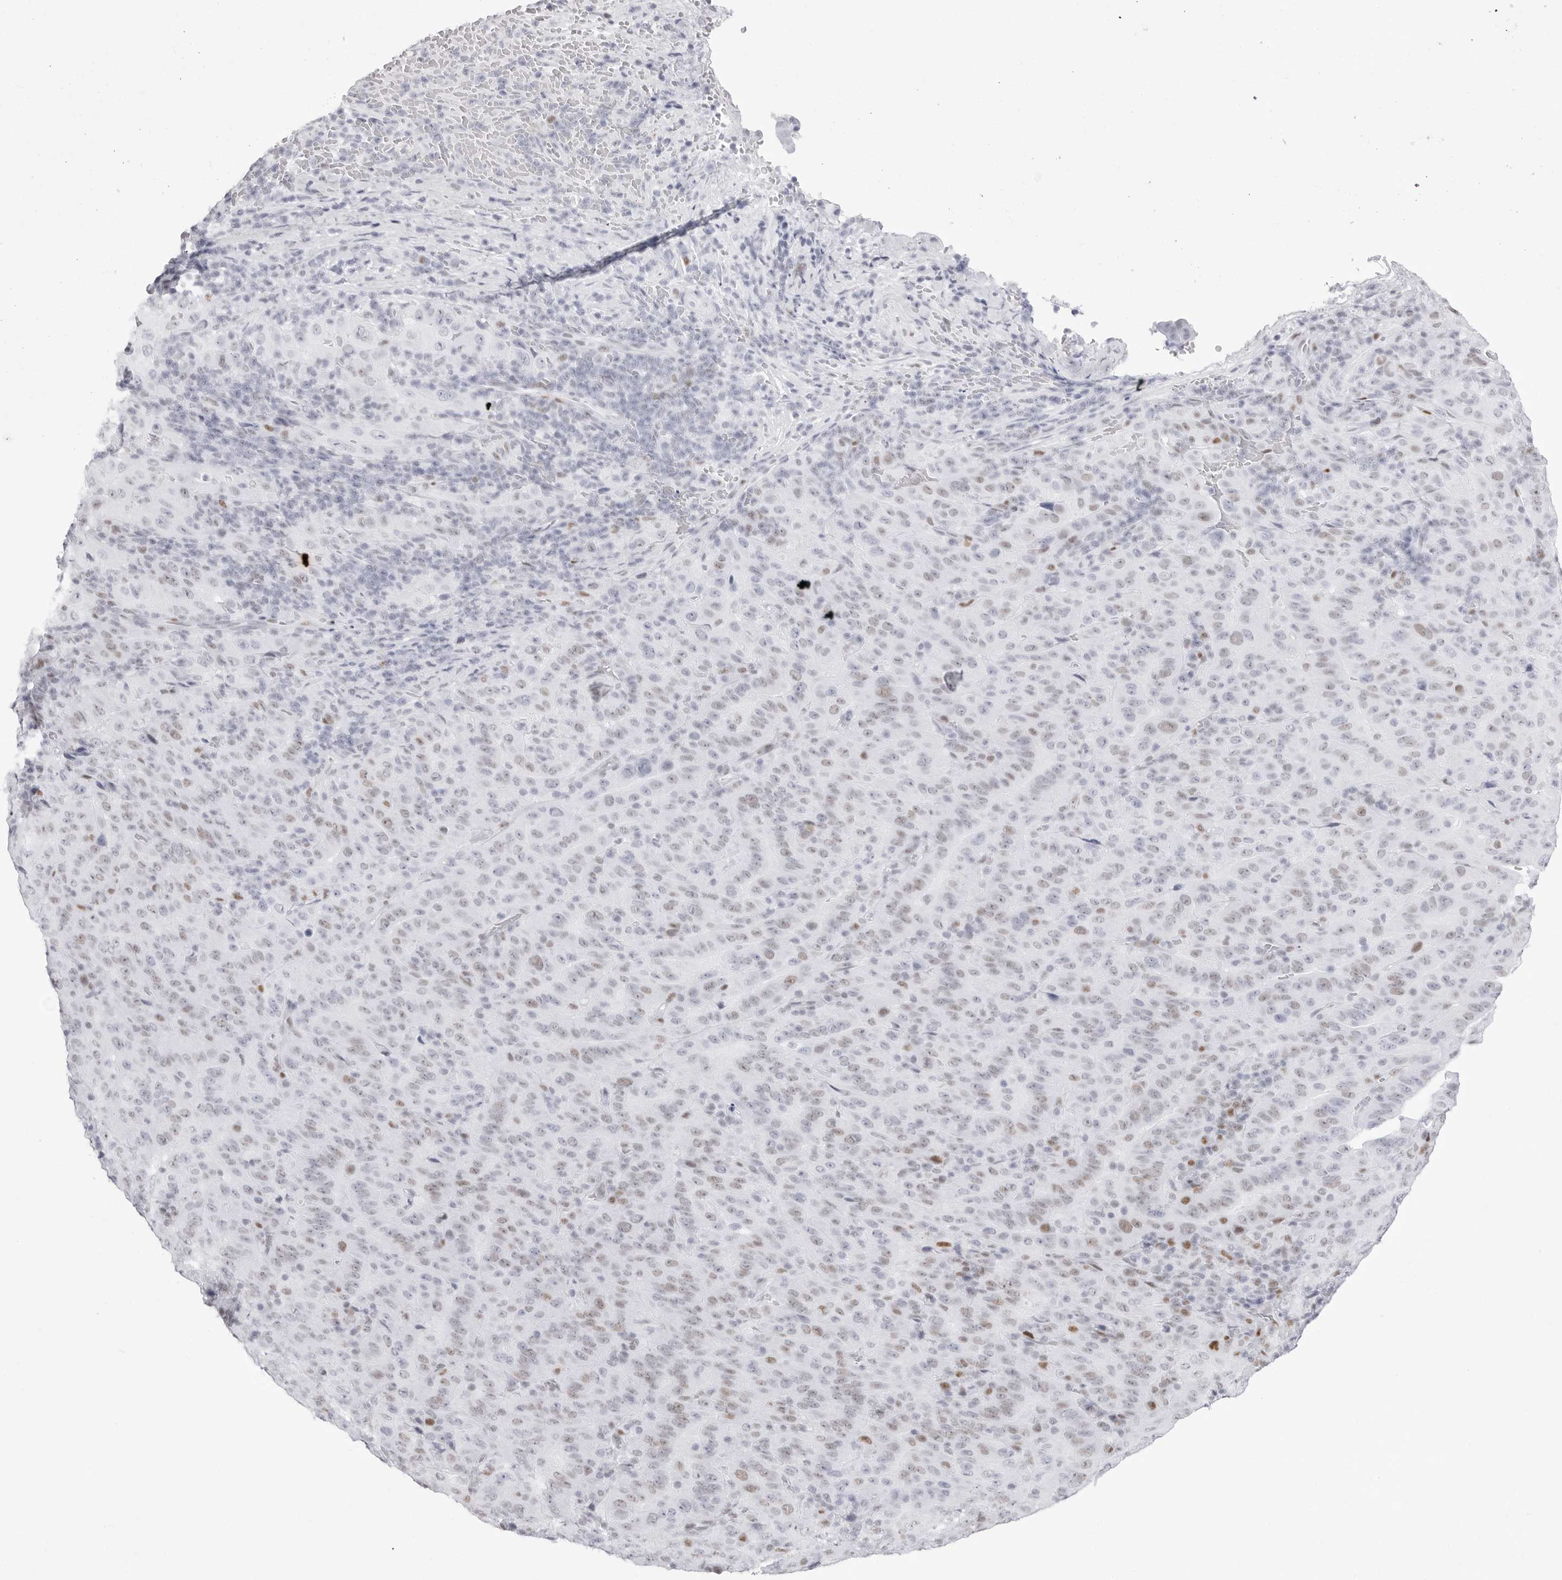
{"staining": {"intensity": "weak", "quantity": "25%-75%", "location": "nuclear"}, "tissue": "pancreatic cancer", "cell_type": "Tumor cells", "image_type": "cancer", "snomed": [{"axis": "morphology", "description": "Adenocarcinoma, NOS"}, {"axis": "topography", "description": "Pancreas"}], "caption": "Protein staining of adenocarcinoma (pancreatic) tissue reveals weak nuclear staining in approximately 25%-75% of tumor cells.", "gene": "NASP", "patient": {"sex": "male", "age": 63}}